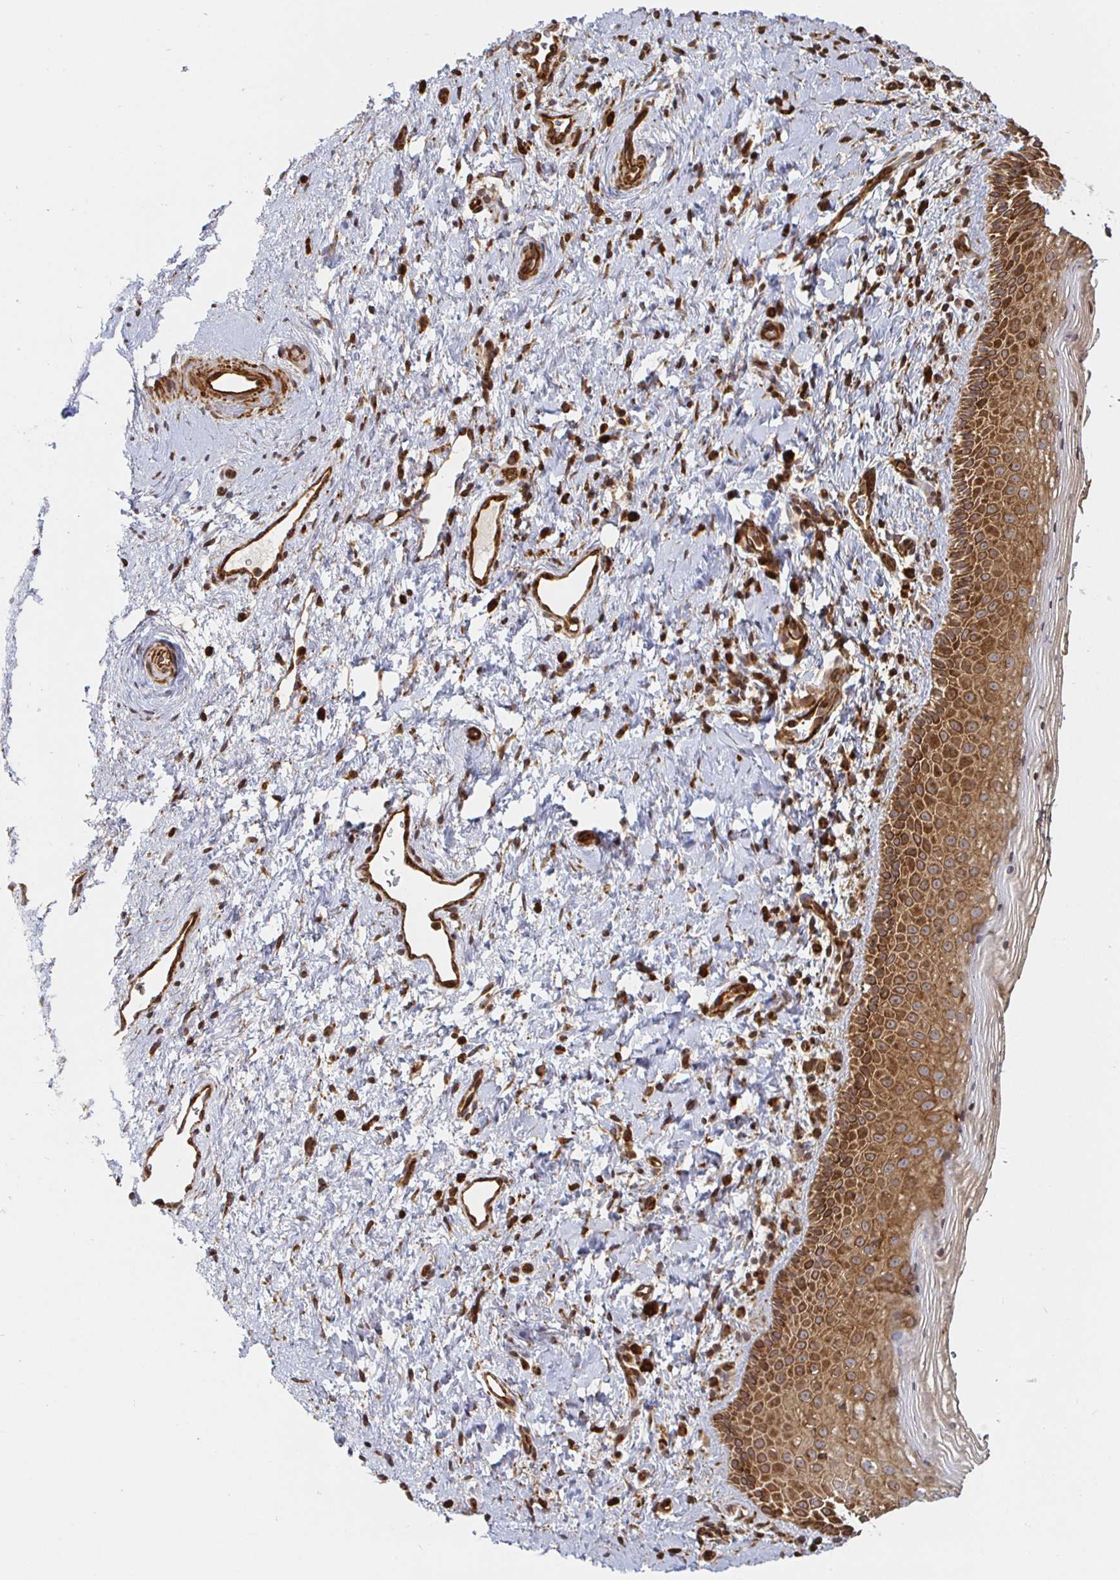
{"staining": {"intensity": "moderate", "quantity": ">75%", "location": "cytoplasmic/membranous"}, "tissue": "vagina", "cell_type": "Squamous epithelial cells", "image_type": "normal", "snomed": [{"axis": "morphology", "description": "Normal tissue, NOS"}, {"axis": "topography", "description": "Vagina"}], "caption": "Vagina stained for a protein (brown) displays moderate cytoplasmic/membranous positive expression in approximately >75% of squamous epithelial cells.", "gene": "STRAP", "patient": {"sex": "female", "age": 51}}